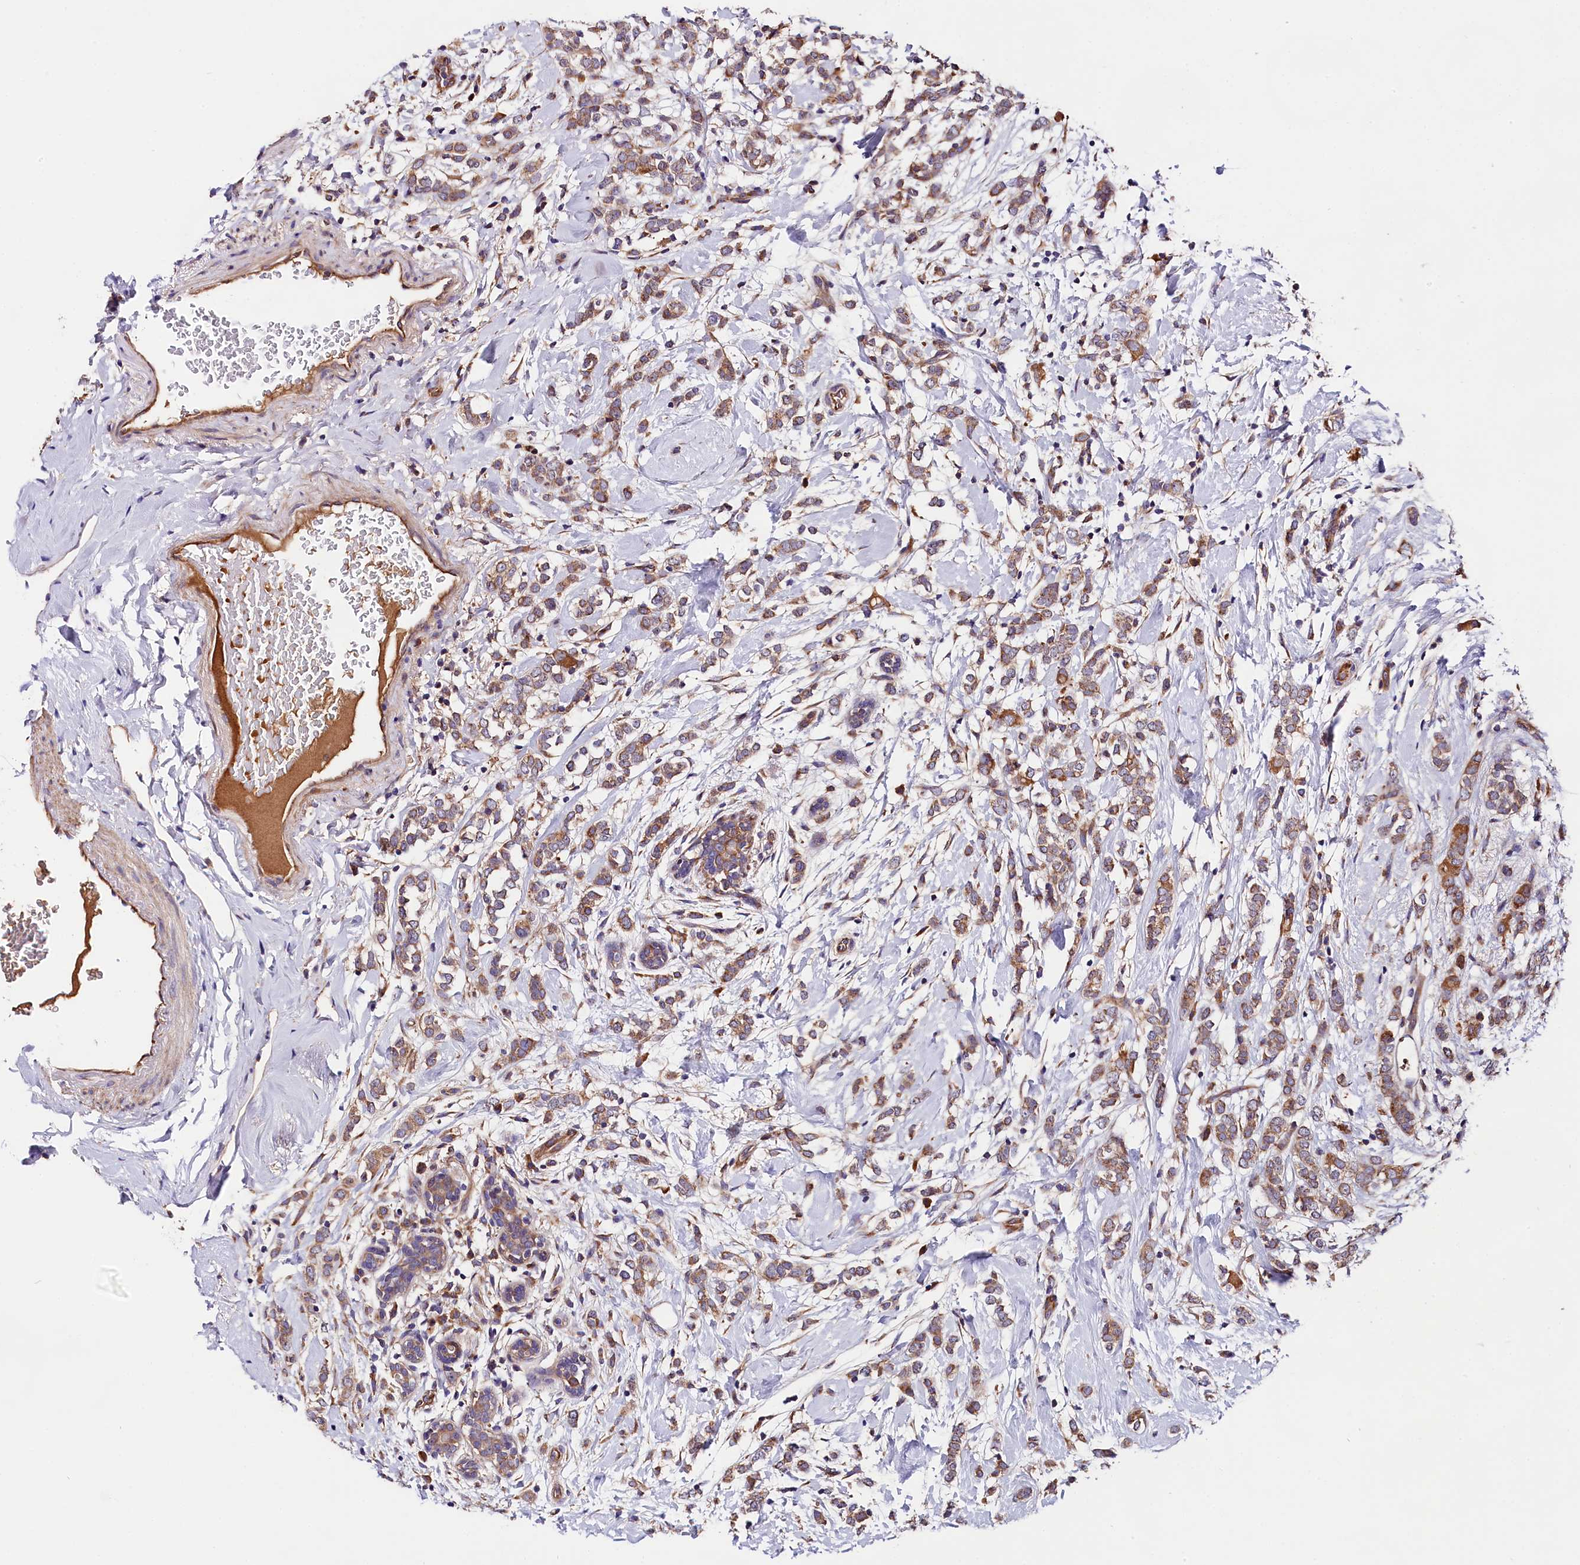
{"staining": {"intensity": "moderate", "quantity": ">75%", "location": "cytoplasmic/membranous"}, "tissue": "breast cancer", "cell_type": "Tumor cells", "image_type": "cancer", "snomed": [{"axis": "morphology", "description": "Normal tissue, NOS"}, {"axis": "morphology", "description": "Lobular carcinoma"}, {"axis": "topography", "description": "Breast"}], "caption": "Breast cancer (lobular carcinoma) stained with immunohistochemistry reveals moderate cytoplasmic/membranous staining in approximately >75% of tumor cells. The staining is performed using DAB brown chromogen to label protein expression. The nuclei are counter-stained blue using hematoxylin.", "gene": "SPG11", "patient": {"sex": "female", "age": 47}}